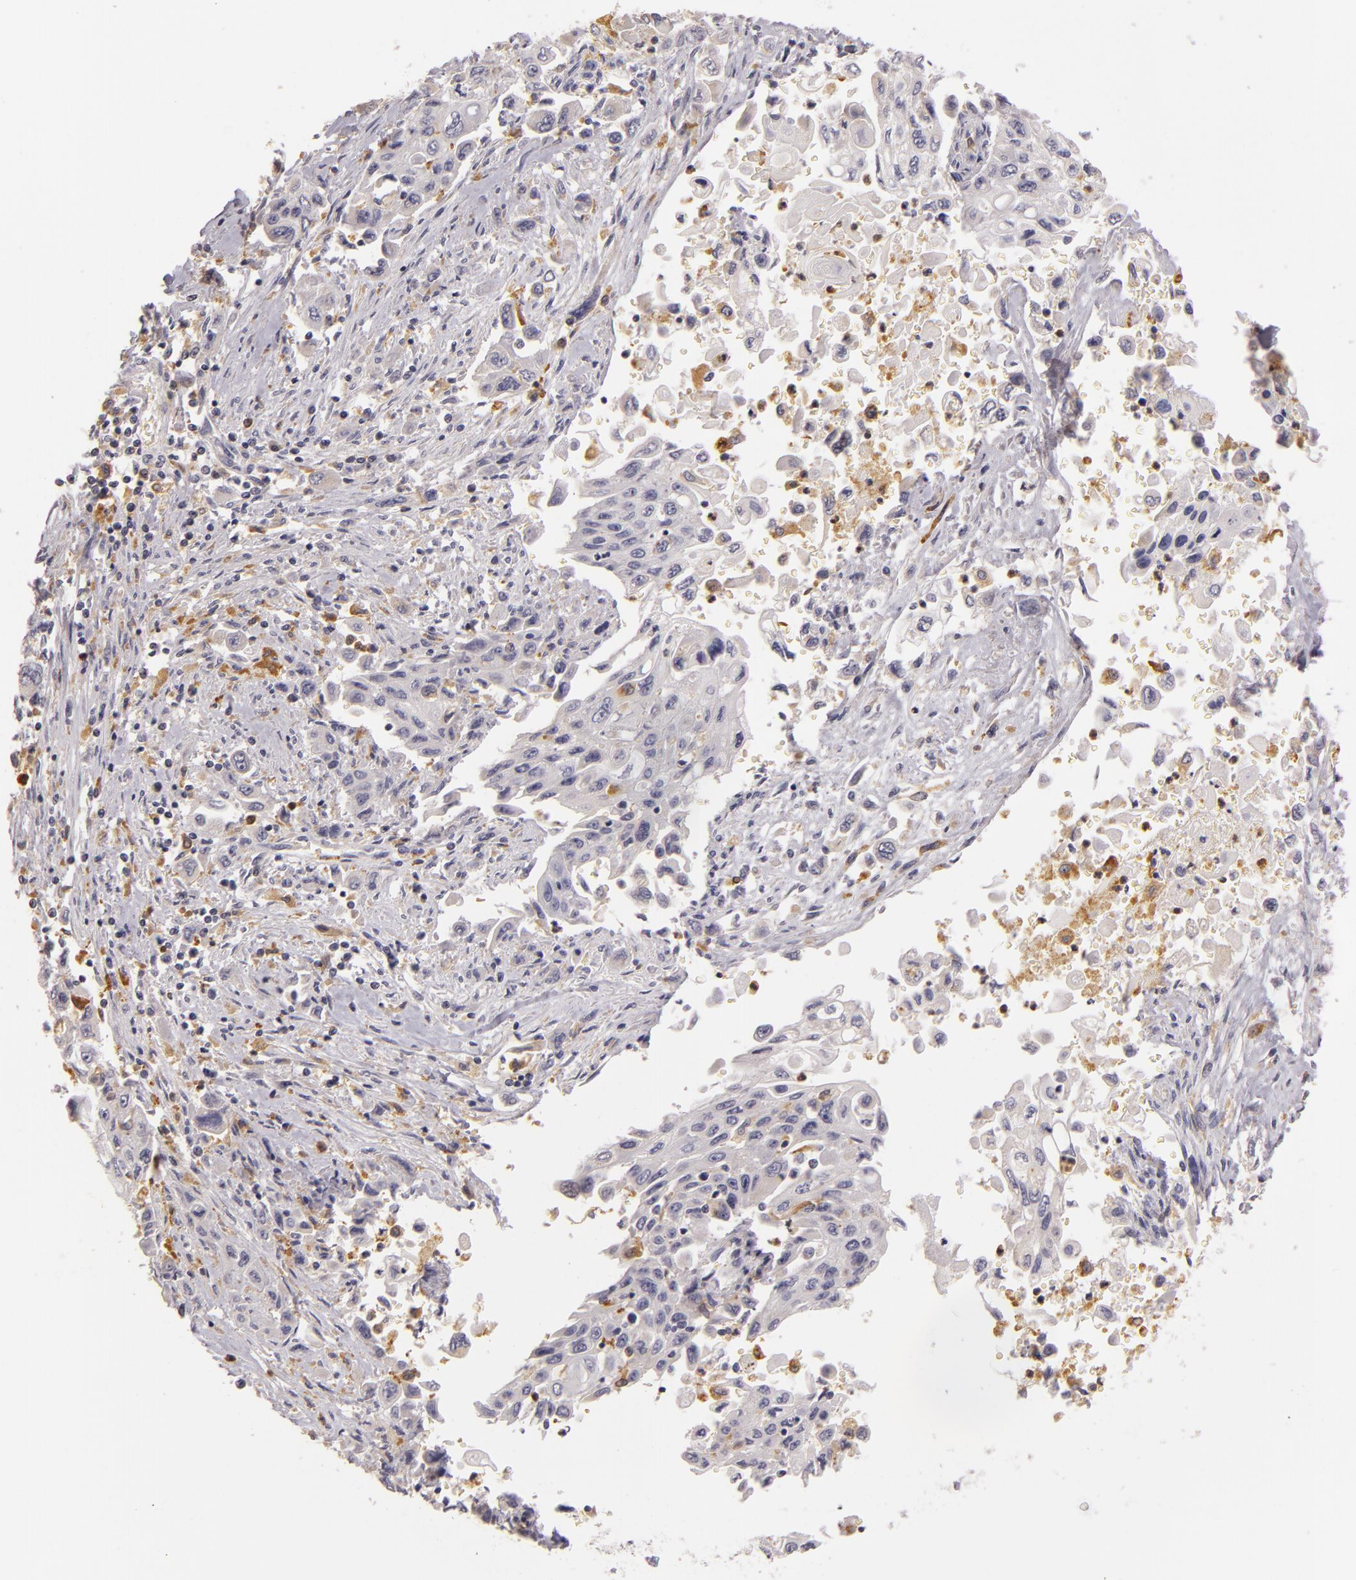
{"staining": {"intensity": "negative", "quantity": "none", "location": "none"}, "tissue": "pancreatic cancer", "cell_type": "Tumor cells", "image_type": "cancer", "snomed": [{"axis": "morphology", "description": "Adenocarcinoma, NOS"}, {"axis": "topography", "description": "Pancreas"}], "caption": "A high-resolution micrograph shows IHC staining of pancreatic cancer, which displays no significant positivity in tumor cells.", "gene": "TLR8", "patient": {"sex": "male", "age": 70}}